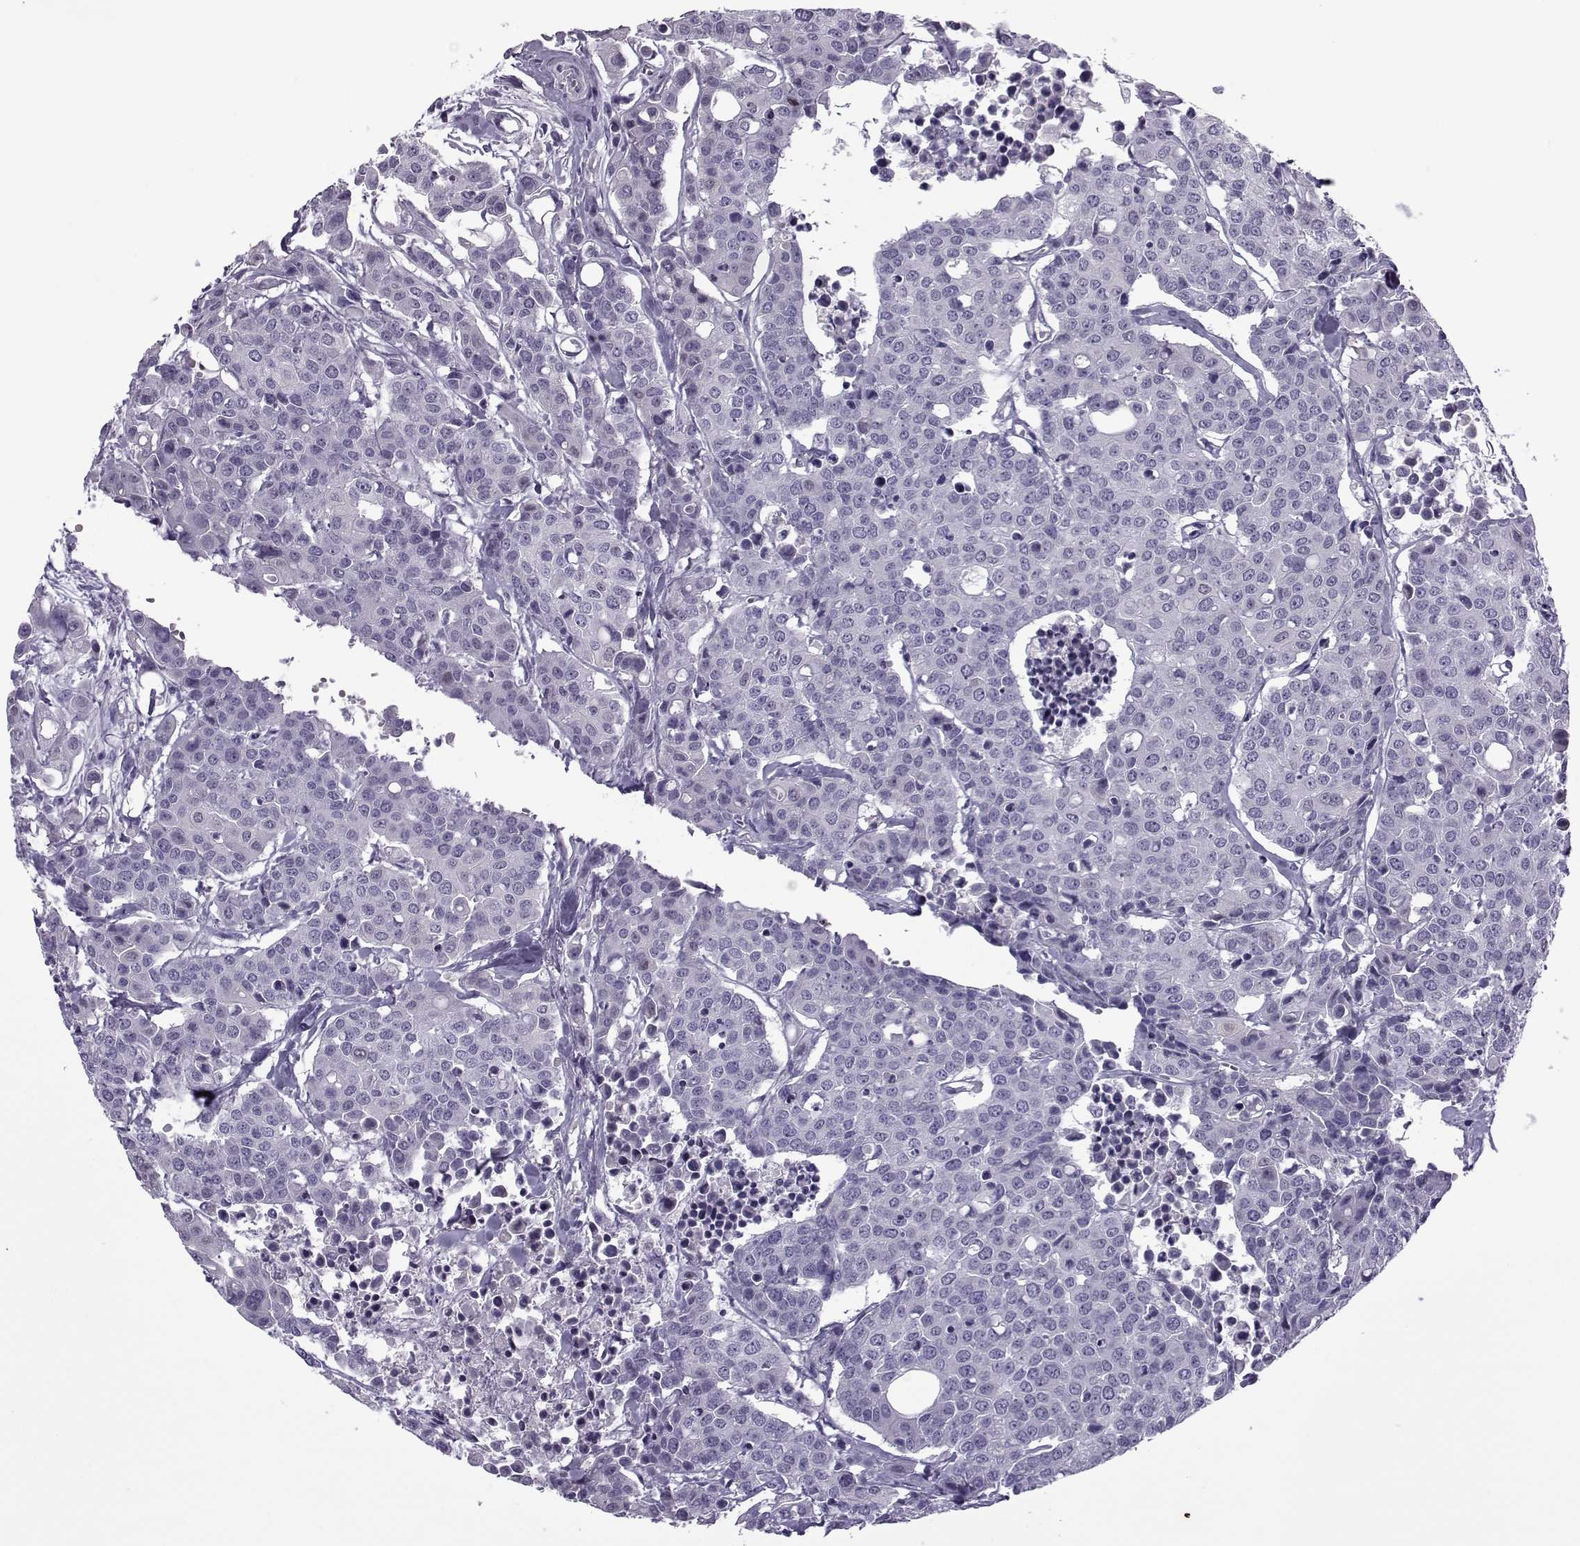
{"staining": {"intensity": "negative", "quantity": "none", "location": "none"}, "tissue": "carcinoid", "cell_type": "Tumor cells", "image_type": "cancer", "snomed": [{"axis": "morphology", "description": "Carcinoid, malignant, NOS"}, {"axis": "topography", "description": "Colon"}], "caption": "Tumor cells show no significant staining in carcinoid.", "gene": "OIP5", "patient": {"sex": "male", "age": 81}}